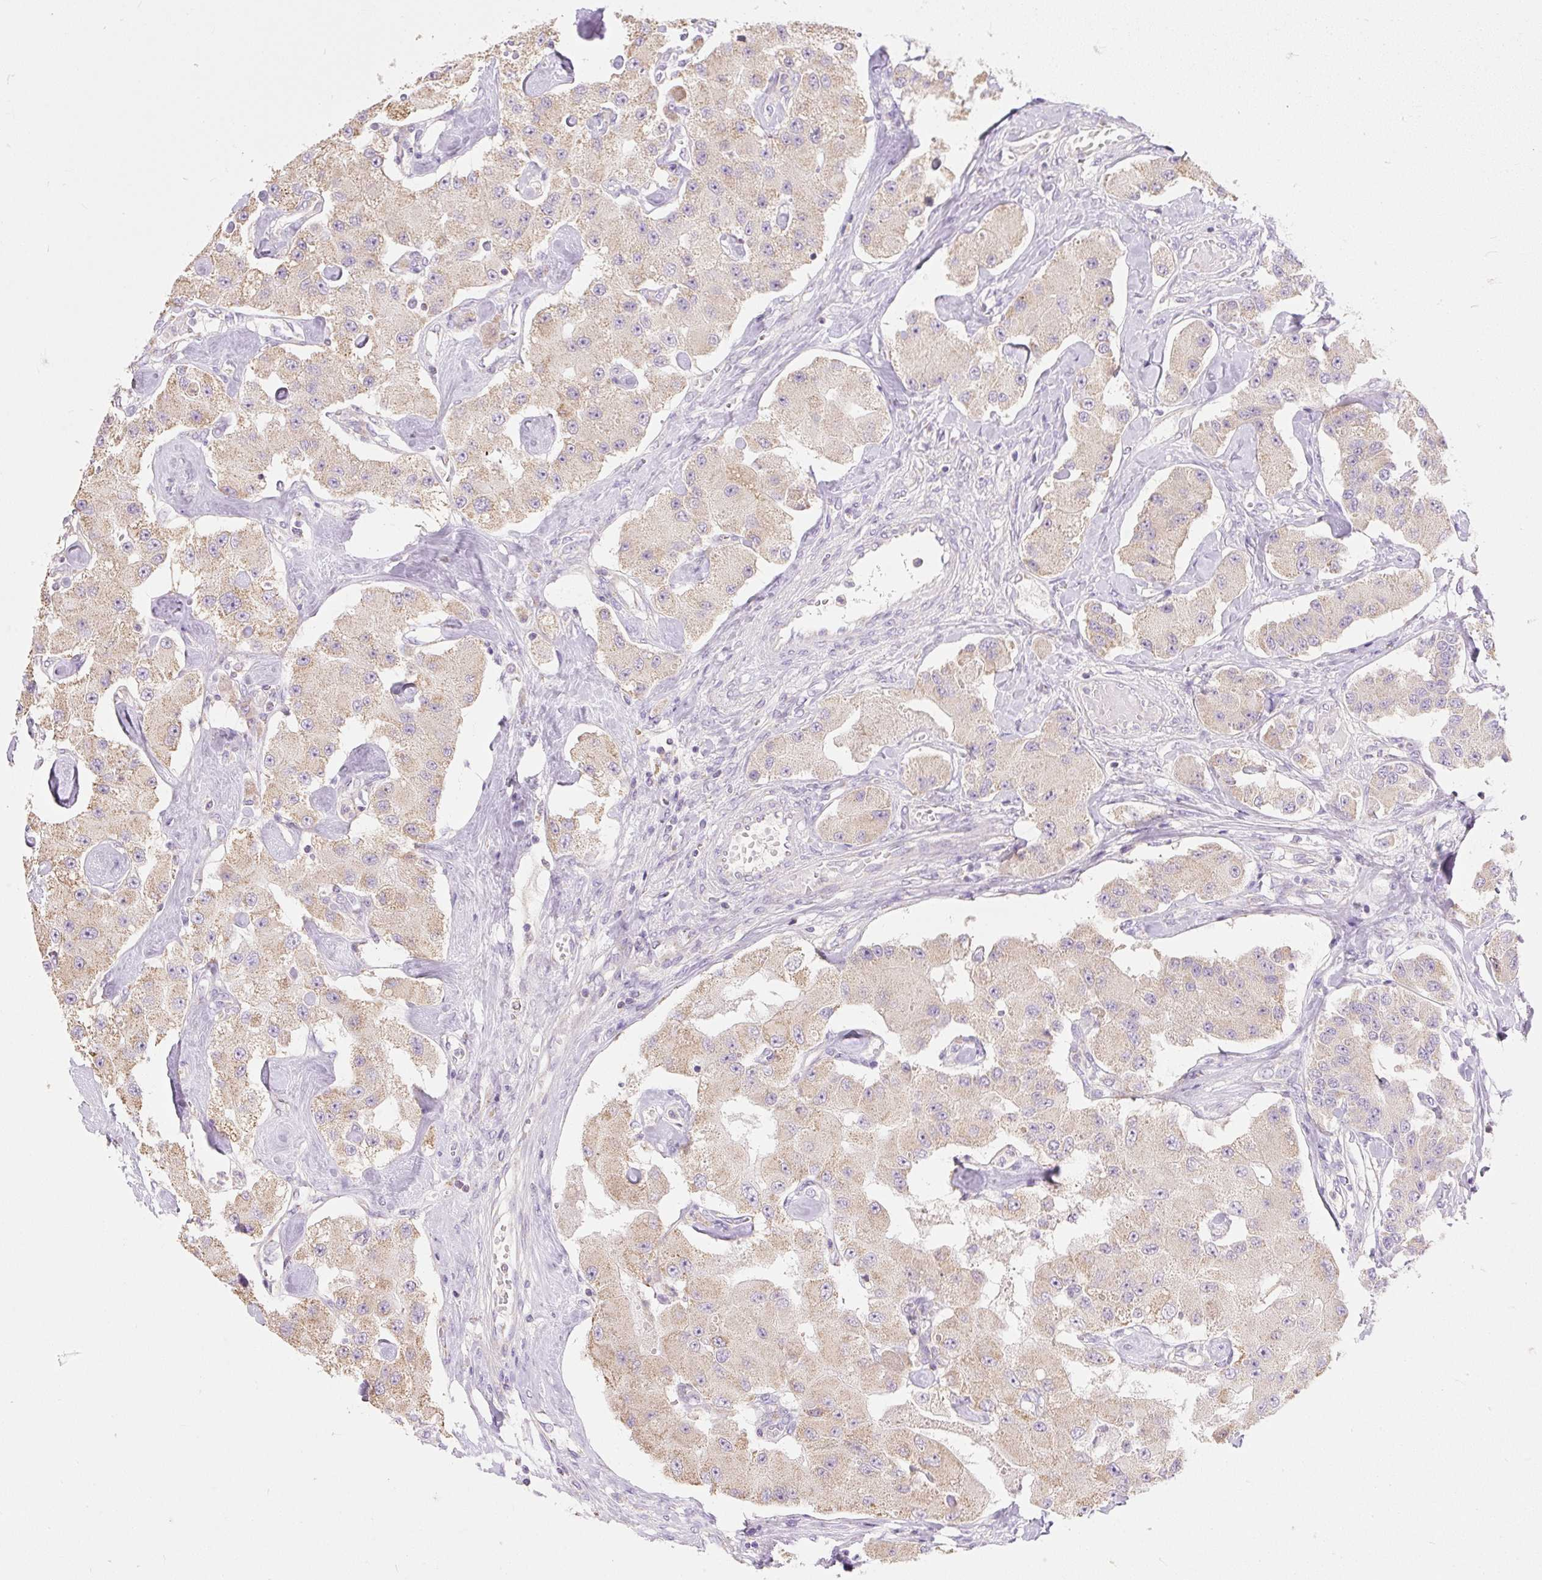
{"staining": {"intensity": "weak", "quantity": "25%-75%", "location": "cytoplasmic/membranous"}, "tissue": "carcinoid", "cell_type": "Tumor cells", "image_type": "cancer", "snomed": [{"axis": "morphology", "description": "Carcinoid, malignant, NOS"}, {"axis": "topography", "description": "Pancreas"}], "caption": "Carcinoid stained for a protein (brown) demonstrates weak cytoplasmic/membranous positive staining in about 25%-75% of tumor cells.", "gene": "DHX35", "patient": {"sex": "male", "age": 41}}